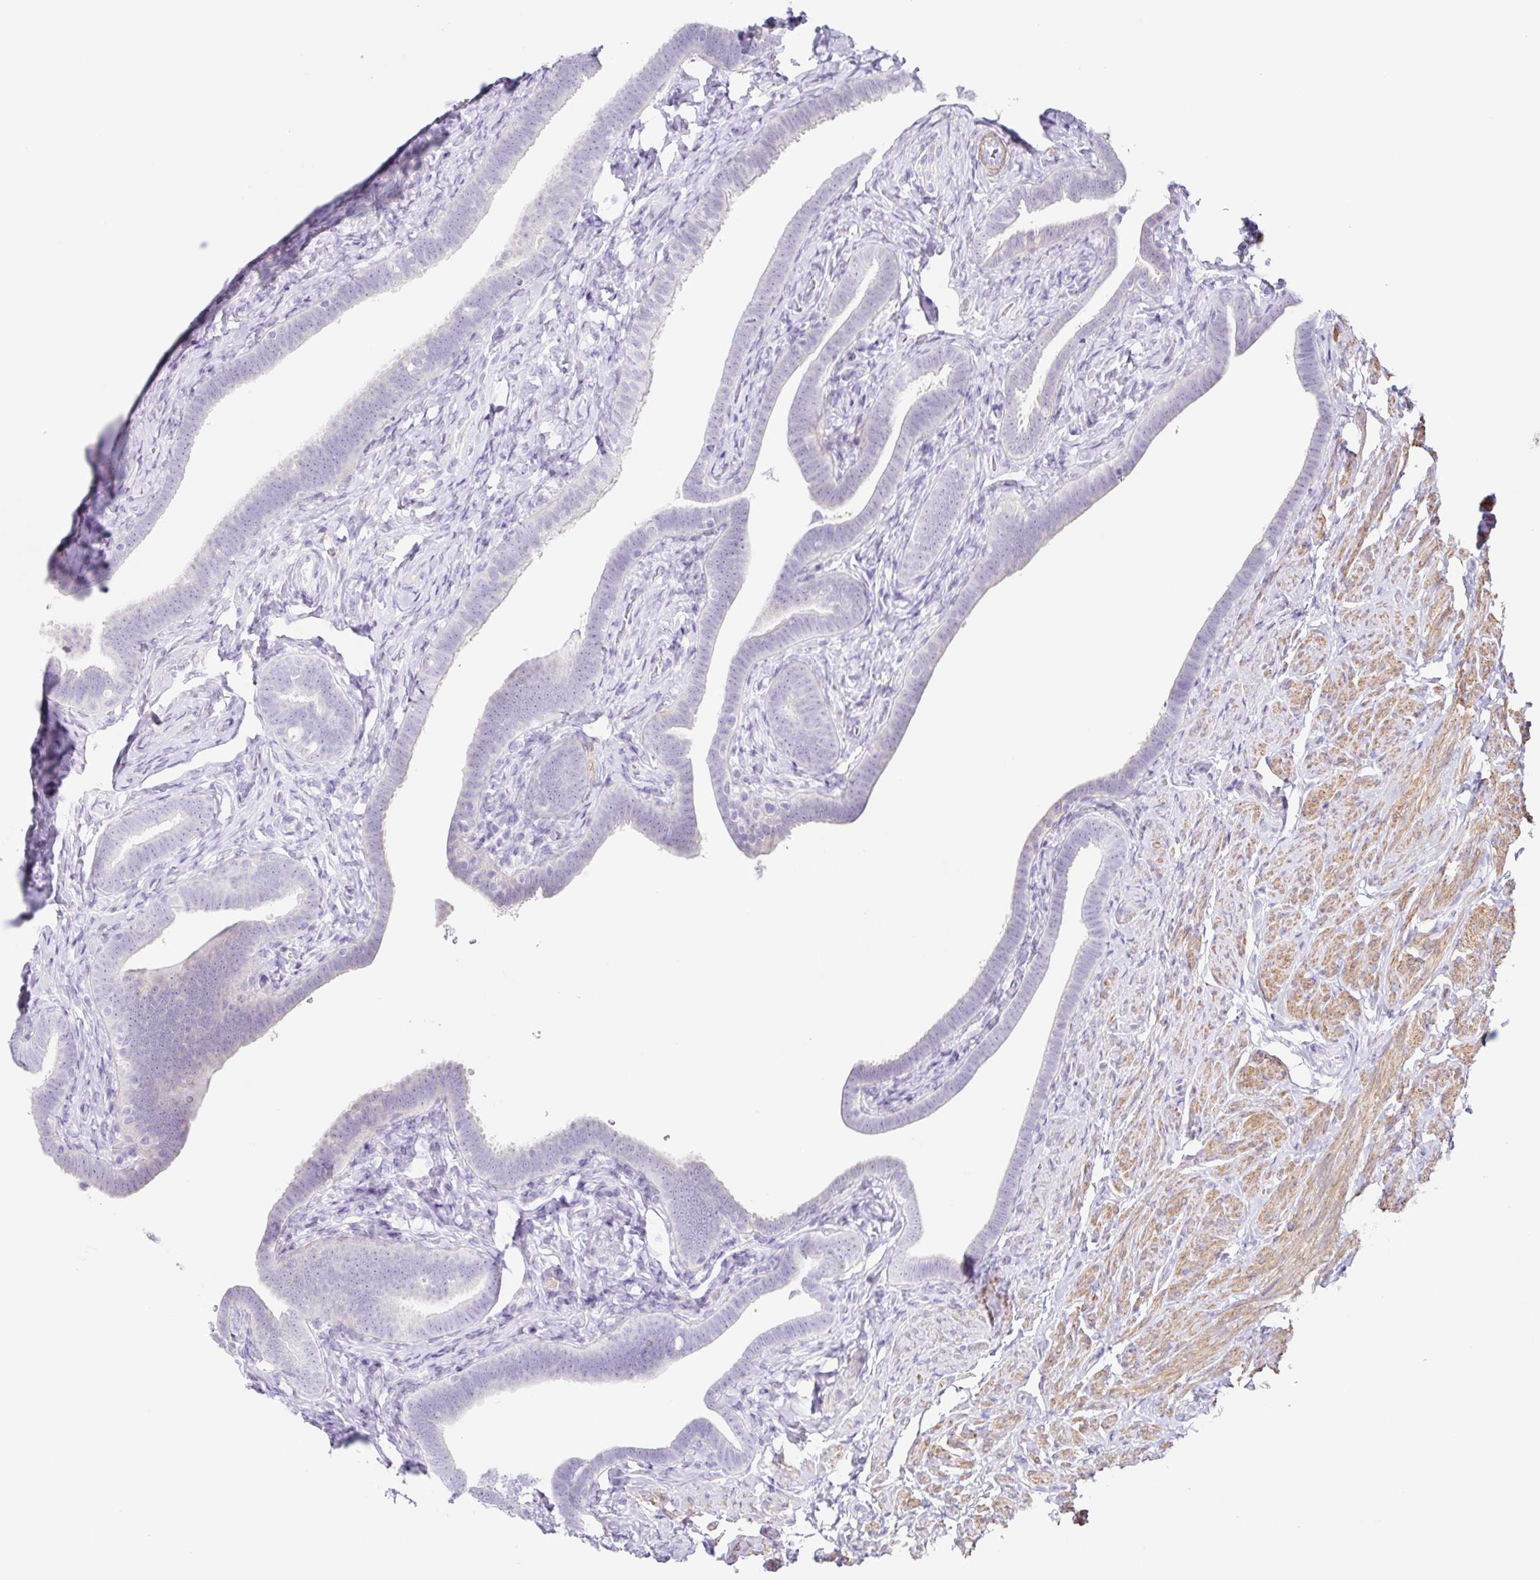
{"staining": {"intensity": "negative", "quantity": "none", "location": "none"}, "tissue": "fallopian tube", "cell_type": "Glandular cells", "image_type": "normal", "snomed": [{"axis": "morphology", "description": "Normal tissue, NOS"}, {"axis": "topography", "description": "Fallopian tube"}], "caption": "The immunohistochemistry photomicrograph has no significant staining in glandular cells of fallopian tube.", "gene": "DCAF17", "patient": {"sex": "female", "age": 69}}